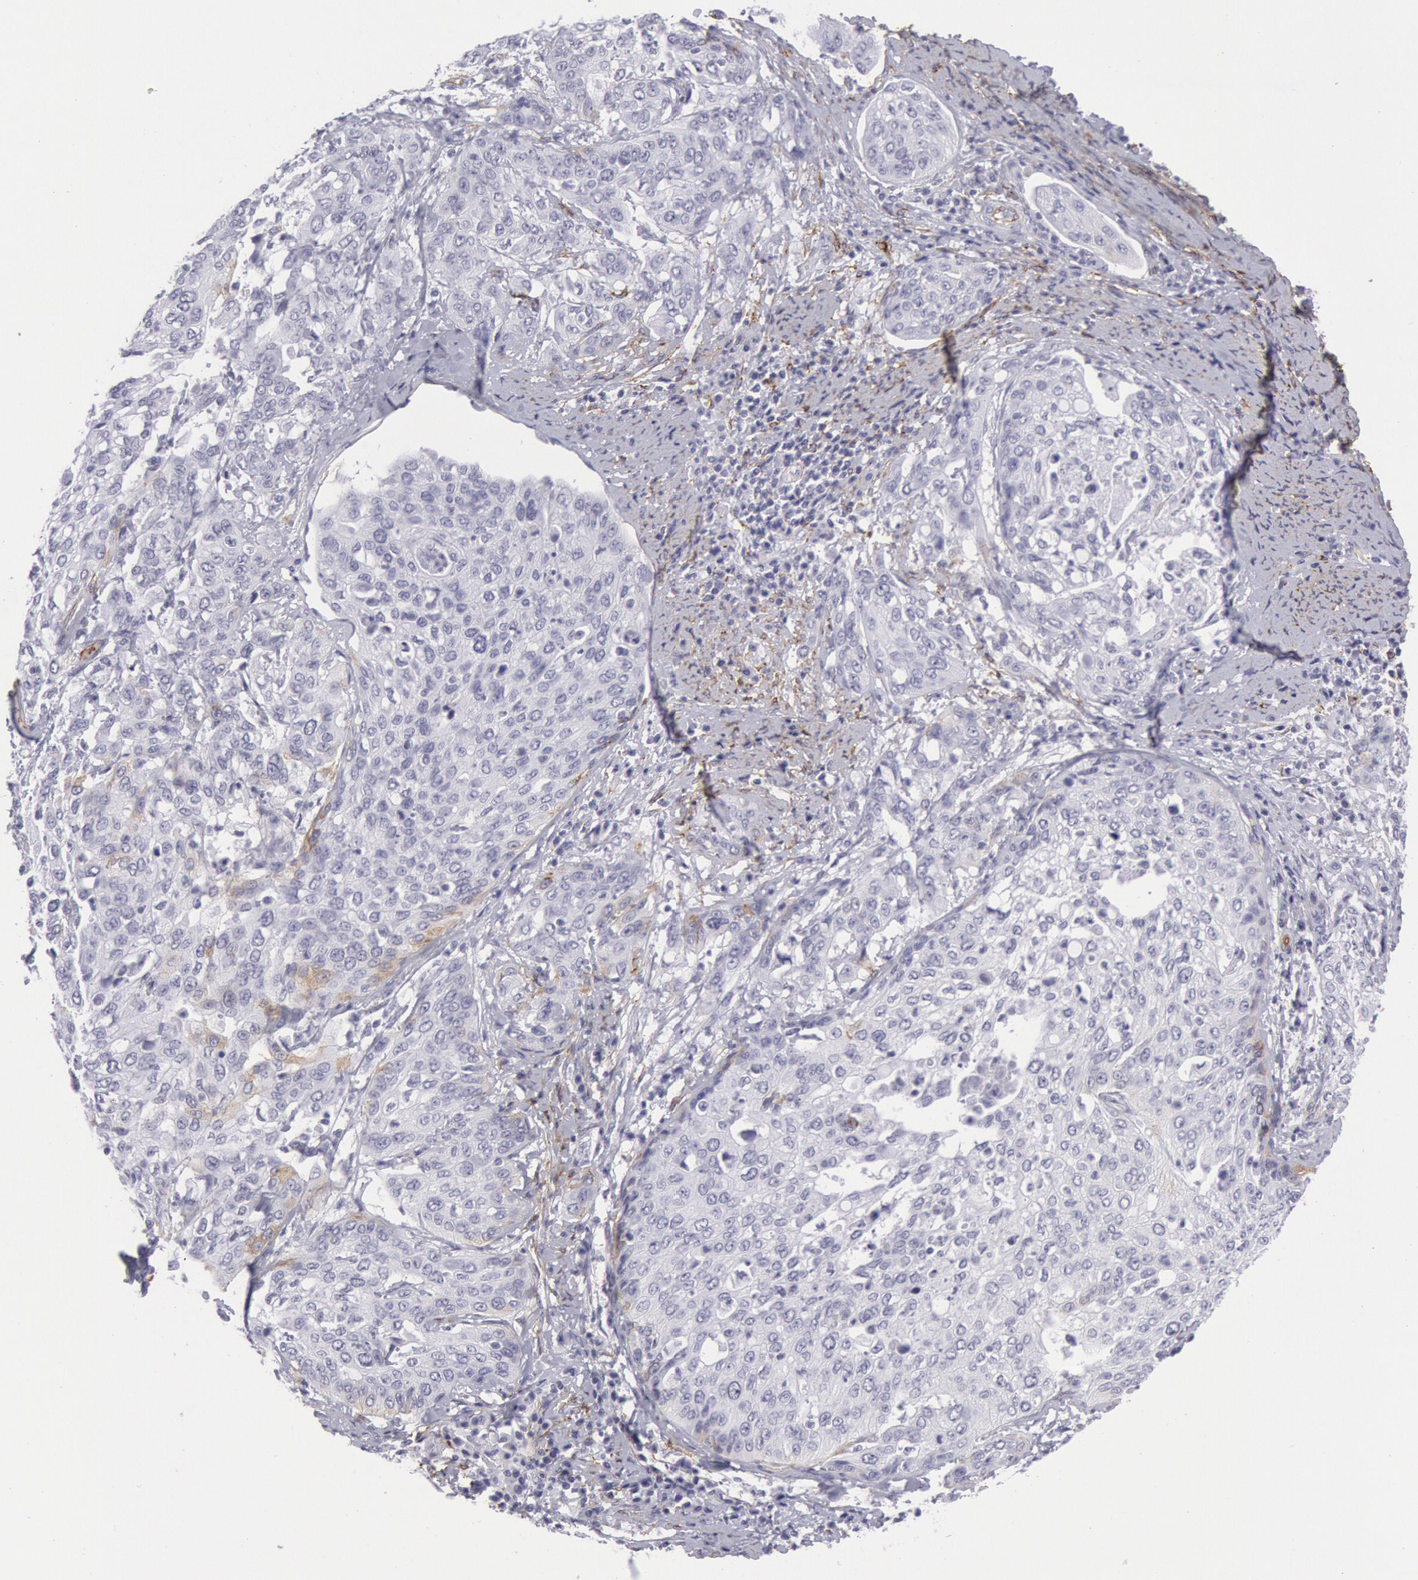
{"staining": {"intensity": "negative", "quantity": "none", "location": "none"}, "tissue": "cervical cancer", "cell_type": "Tumor cells", "image_type": "cancer", "snomed": [{"axis": "morphology", "description": "Squamous cell carcinoma, NOS"}, {"axis": "topography", "description": "Cervix"}], "caption": "DAB immunohistochemical staining of human squamous cell carcinoma (cervical) reveals no significant staining in tumor cells.", "gene": "CDH13", "patient": {"sex": "female", "age": 41}}